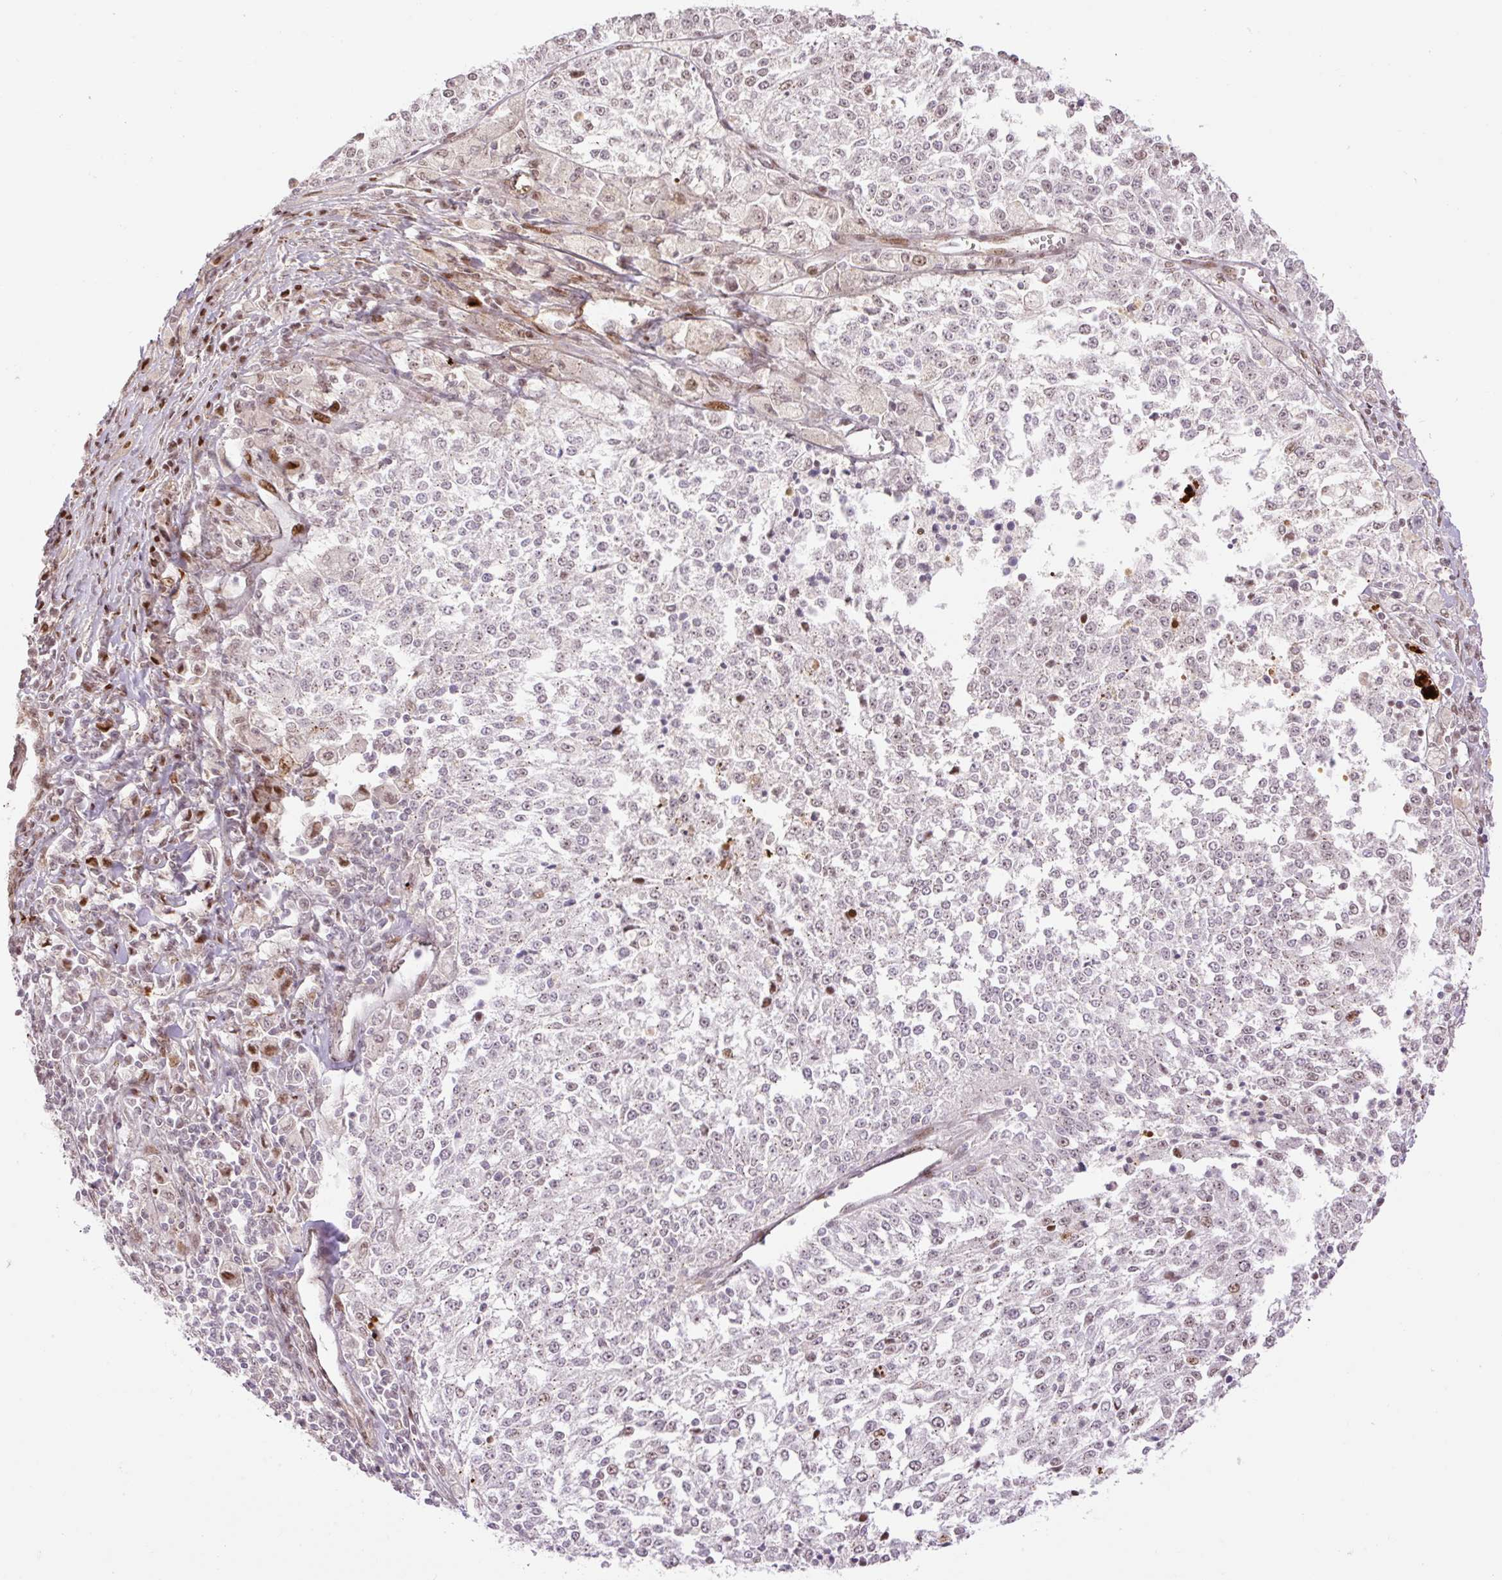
{"staining": {"intensity": "negative", "quantity": "none", "location": "none"}, "tissue": "melanoma", "cell_type": "Tumor cells", "image_type": "cancer", "snomed": [{"axis": "morphology", "description": "Malignant melanoma, NOS"}, {"axis": "topography", "description": "Skin"}], "caption": "Immunohistochemistry of human malignant melanoma demonstrates no expression in tumor cells.", "gene": "RIPPLY3", "patient": {"sex": "female", "age": 64}}